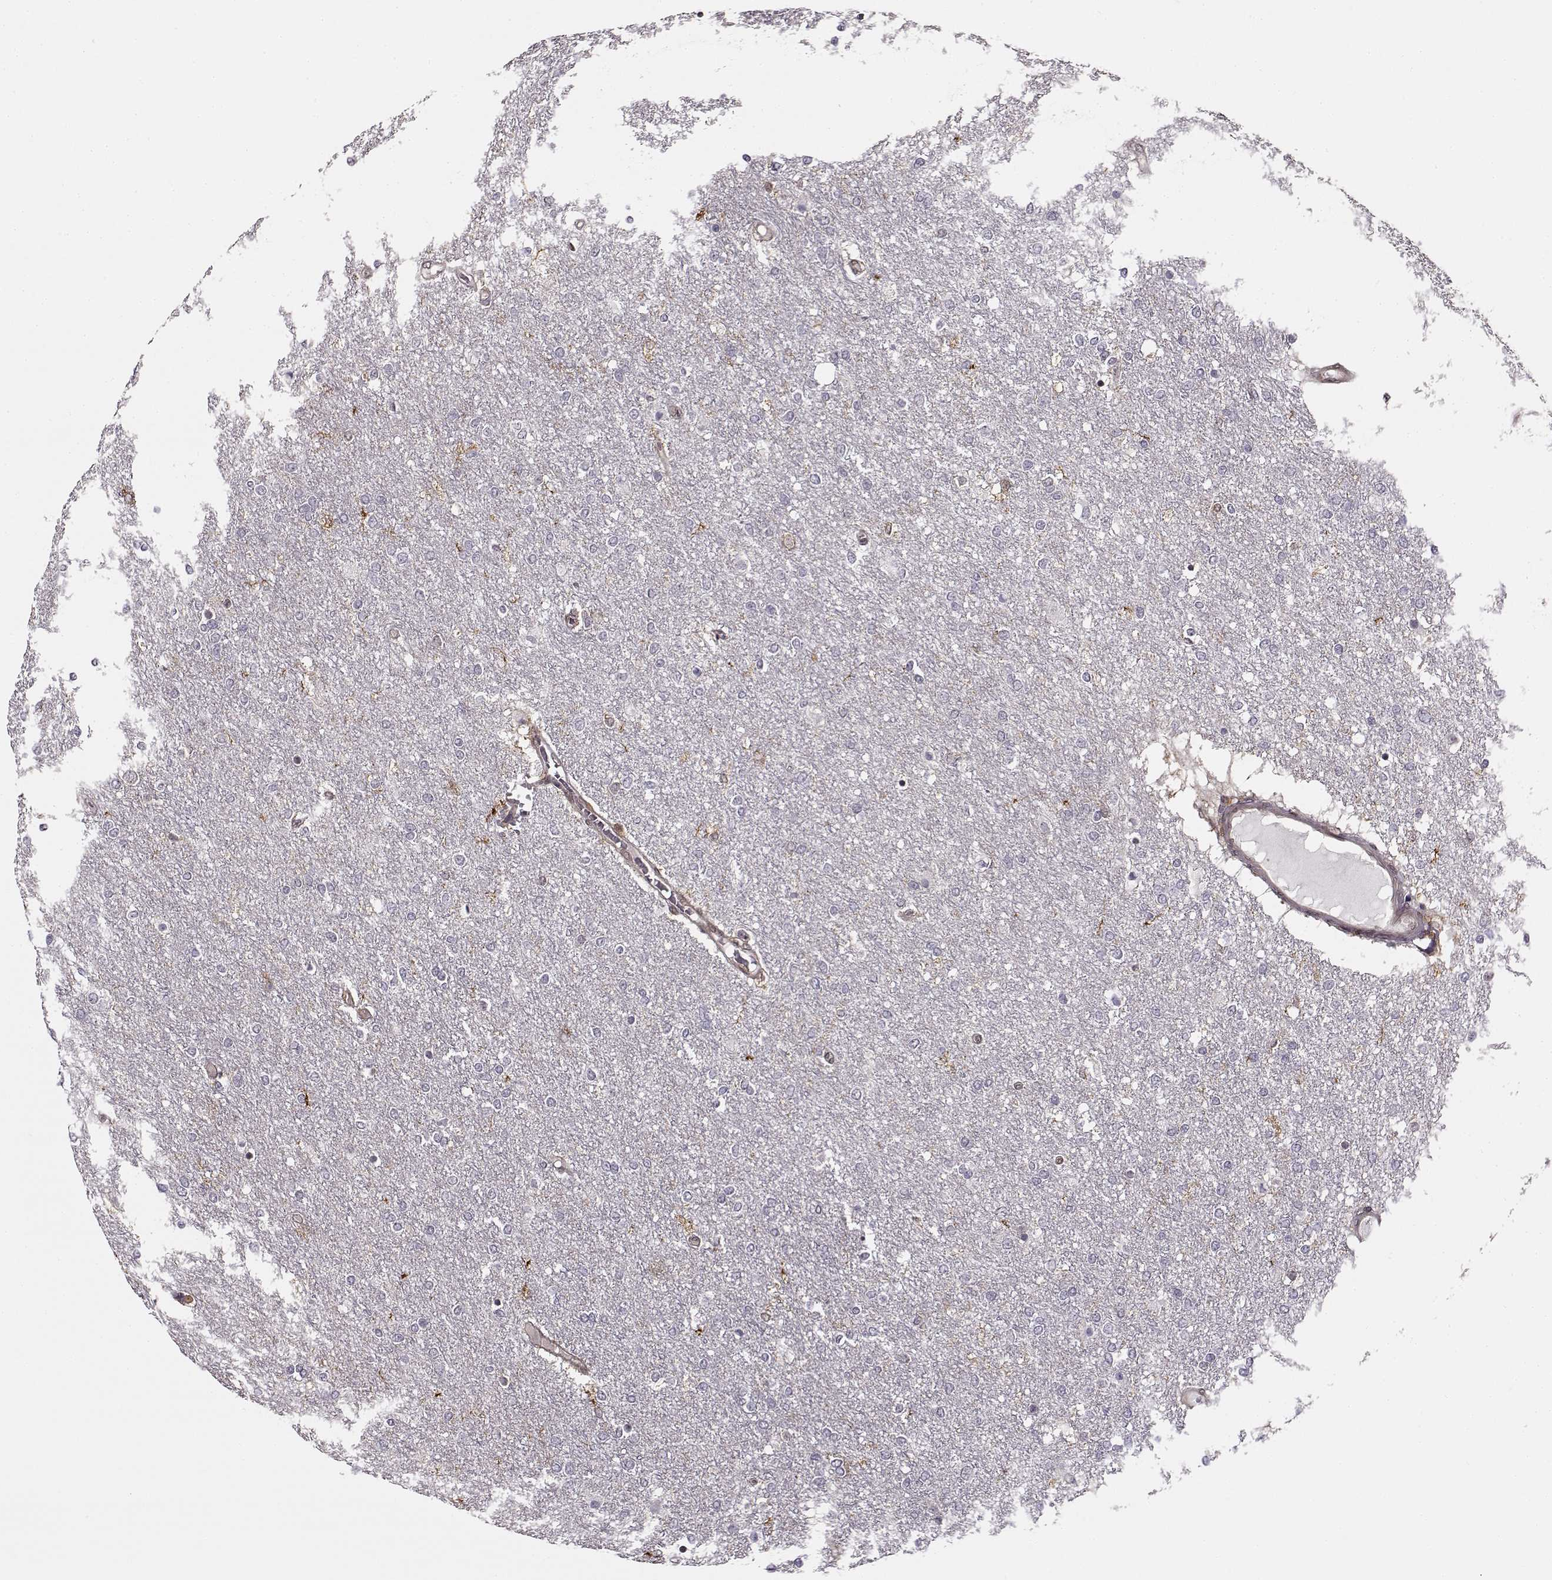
{"staining": {"intensity": "negative", "quantity": "none", "location": "none"}, "tissue": "glioma", "cell_type": "Tumor cells", "image_type": "cancer", "snomed": [{"axis": "morphology", "description": "Glioma, malignant, High grade"}, {"axis": "topography", "description": "Brain"}], "caption": "Immunohistochemistry (IHC) of human glioma exhibits no positivity in tumor cells.", "gene": "MFSD1", "patient": {"sex": "female", "age": 61}}